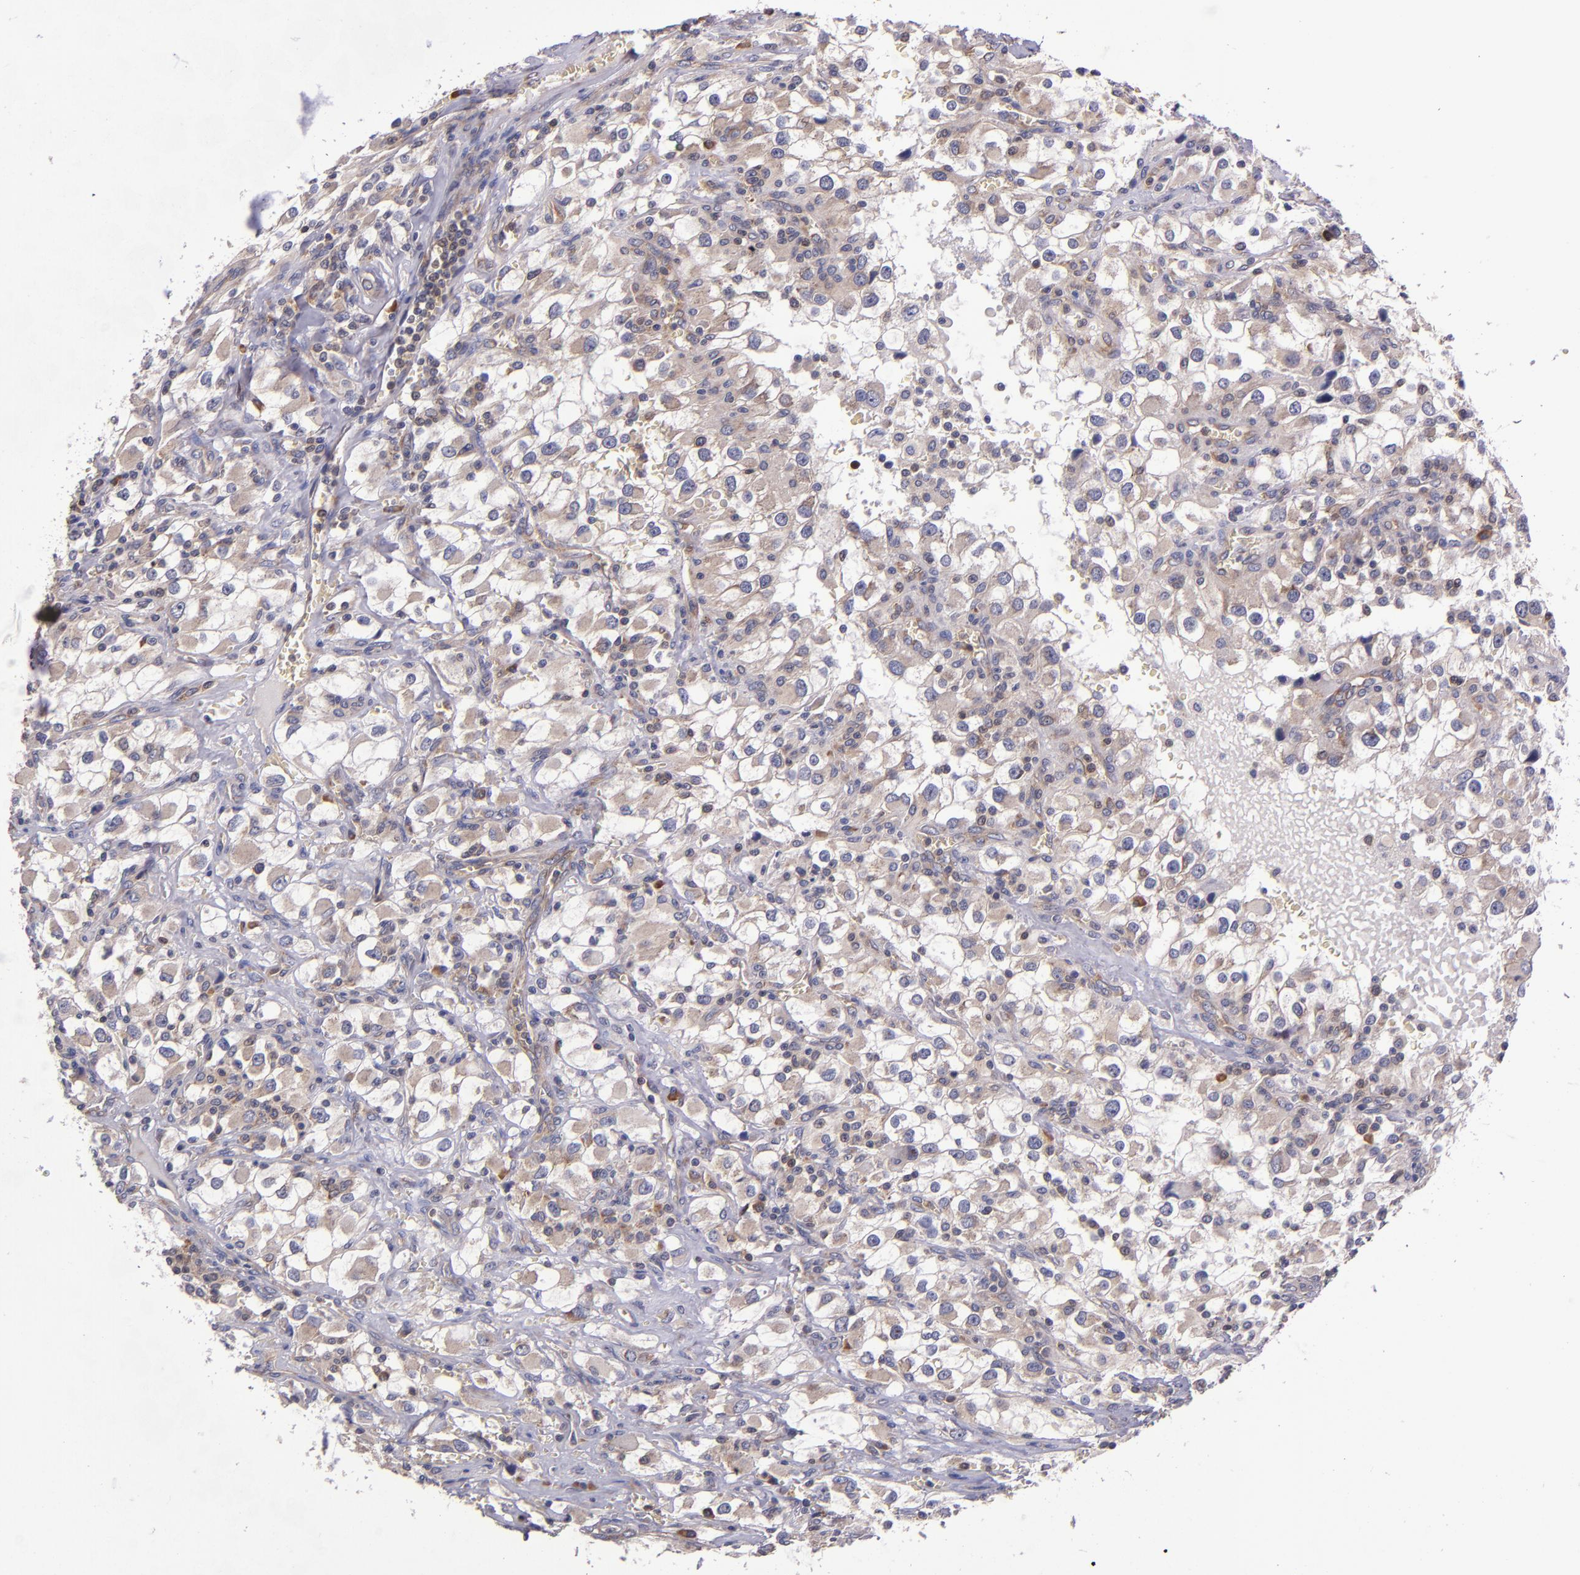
{"staining": {"intensity": "moderate", "quantity": ">75%", "location": "cytoplasmic/membranous"}, "tissue": "renal cancer", "cell_type": "Tumor cells", "image_type": "cancer", "snomed": [{"axis": "morphology", "description": "Adenocarcinoma, NOS"}, {"axis": "topography", "description": "Kidney"}], "caption": "Protein staining by IHC reveals moderate cytoplasmic/membranous expression in approximately >75% of tumor cells in renal adenocarcinoma.", "gene": "EIF4ENIF1", "patient": {"sex": "female", "age": 52}}